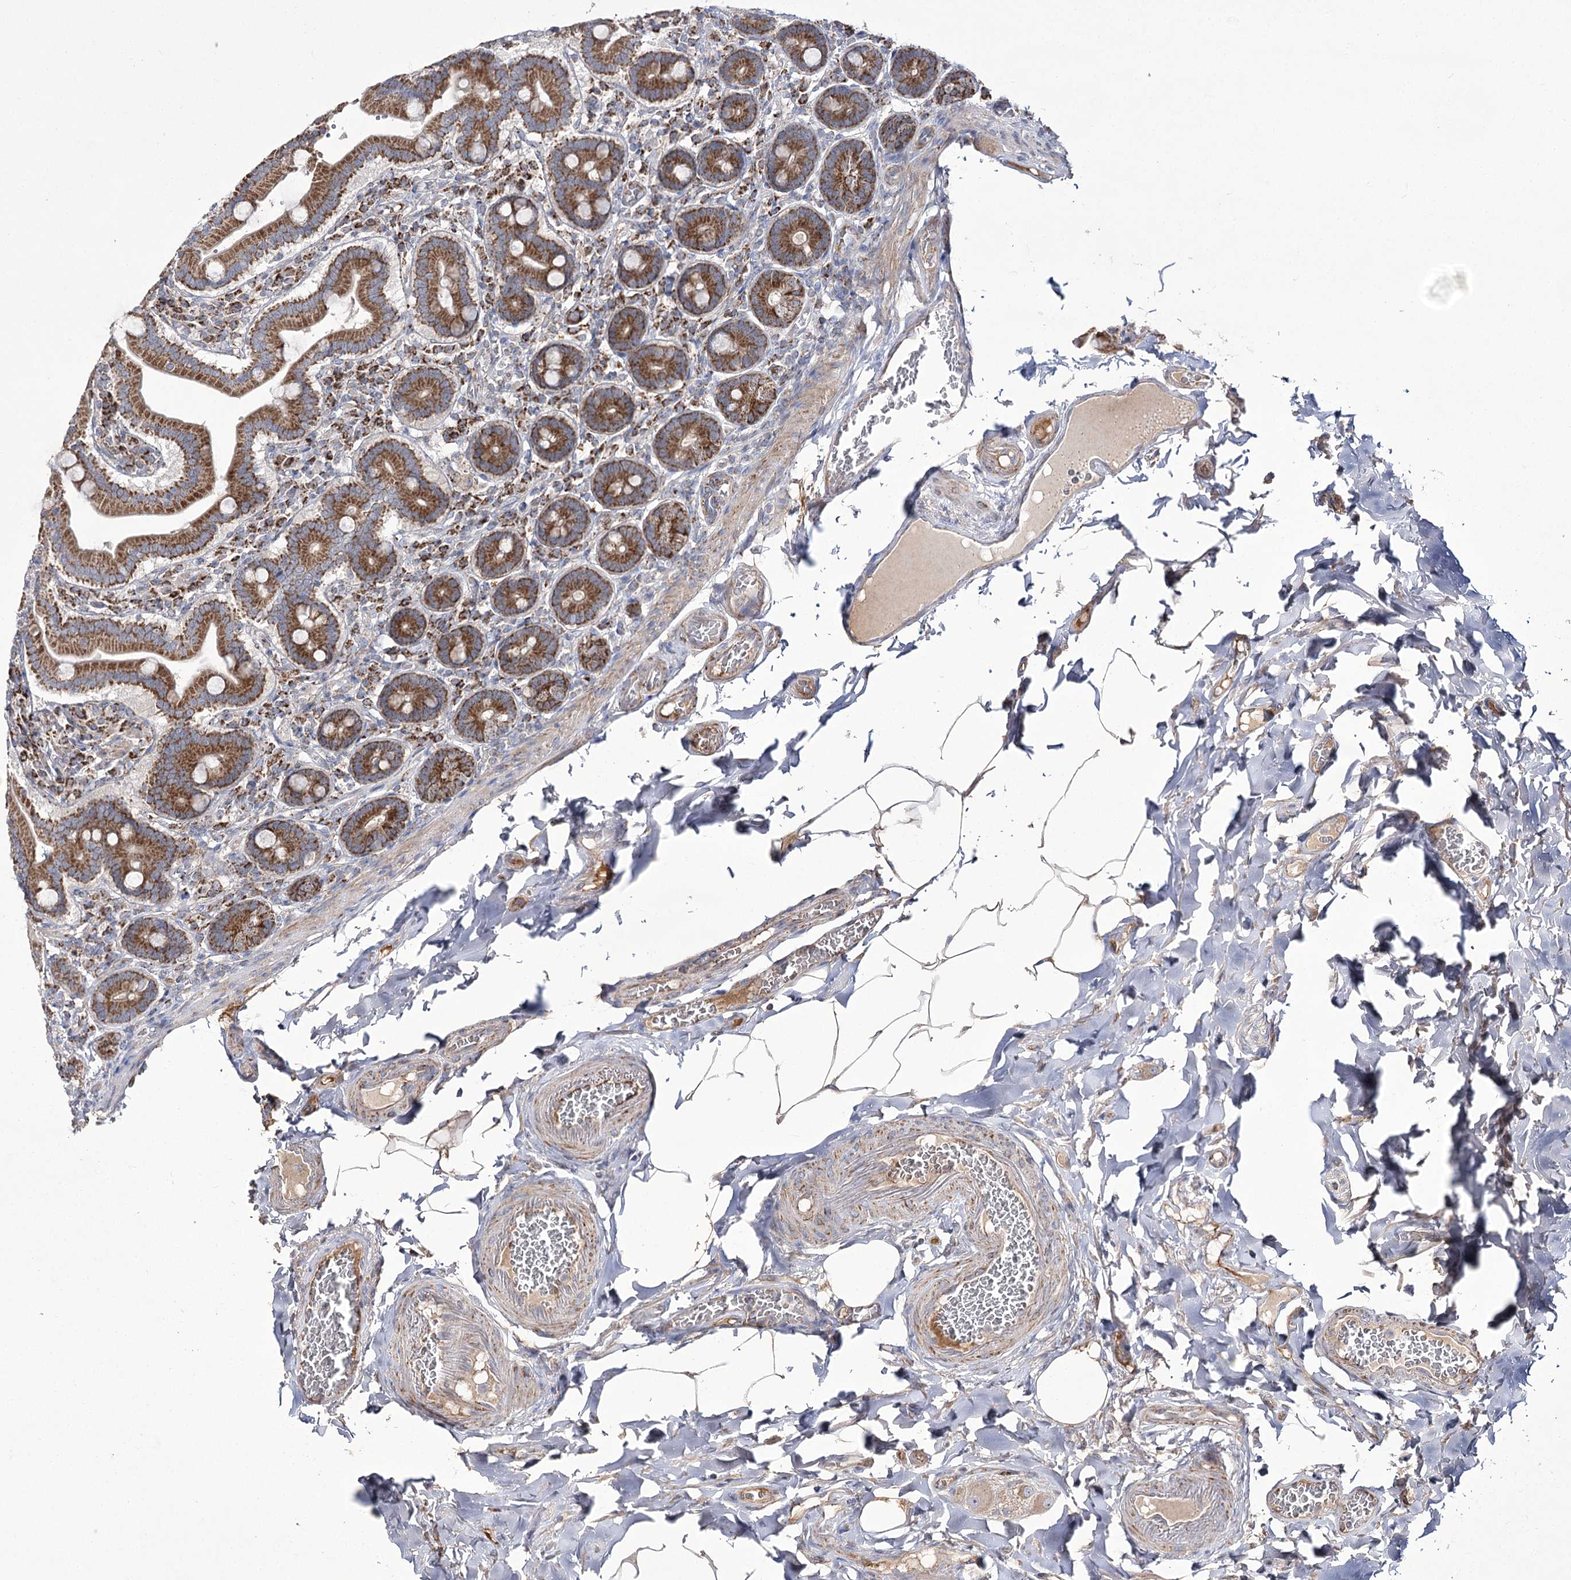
{"staining": {"intensity": "moderate", "quantity": ">75%", "location": "cytoplasmic/membranous"}, "tissue": "duodenum", "cell_type": "Glandular cells", "image_type": "normal", "snomed": [{"axis": "morphology", "description": "Normal tissue, NOS"}, {"axis": "topography", "description": "Duodenum"}], "caption": "IHC histopathology image of benign duodenum stained for a protein (brown), which demonstrates medium levels of moderate cytoplasmic/membranous positivity in approximately >75% of glandular cells.", "gene": "NADK2", "patient": {"sex": "female", "age": 62}}